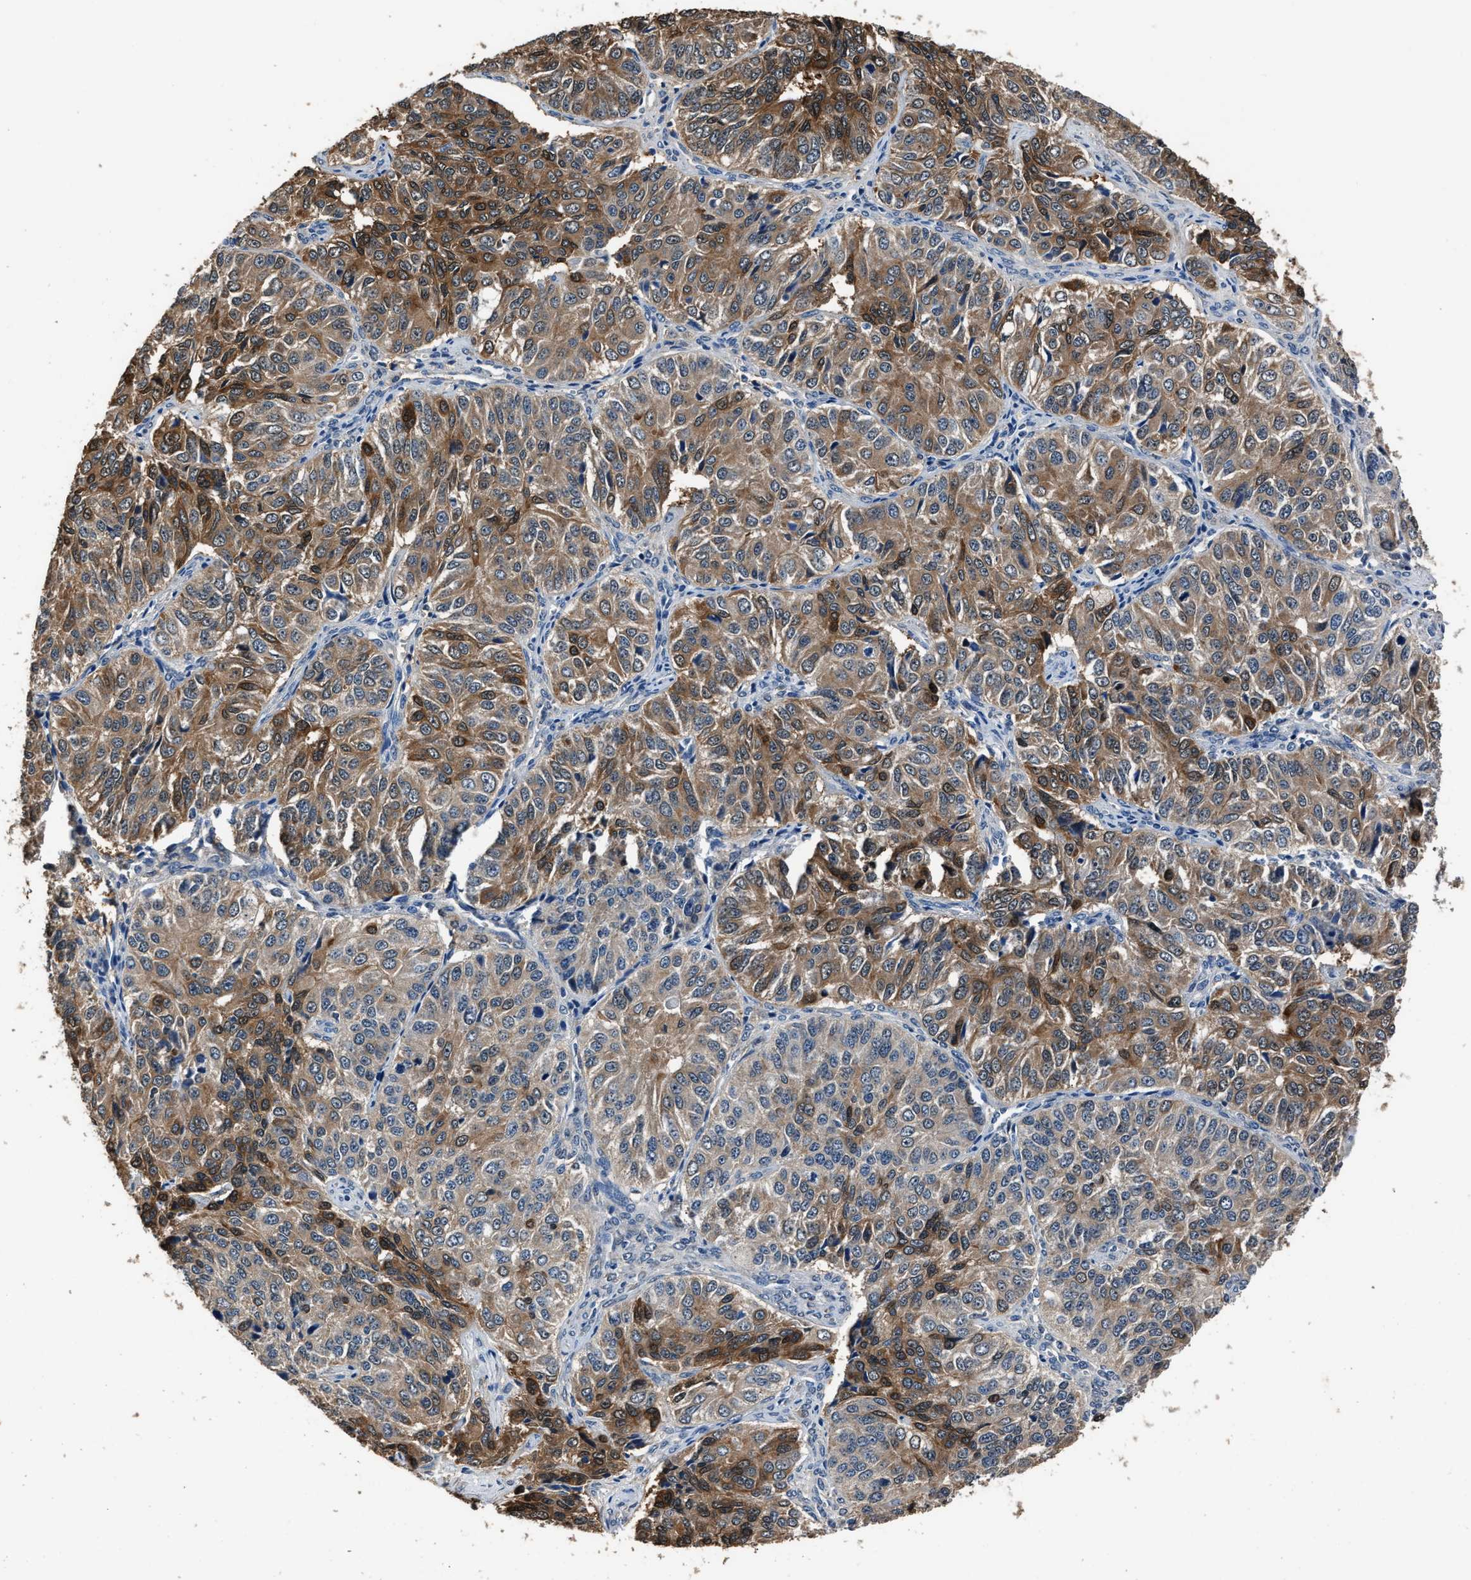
{"staining": {"intensity": "moderate", "quantity": ">75%", "location": "cytoplasmic/membranous"}, "tissue": "ovarian cancer", "cell_type": "Tumor cells", "image_type": "cancer", "snomed": [{"axis": "morphology", "description": "Carcinoma, endometroid"}, {"axis": "topography", "description": "Ovary"}], "caption": "Immunohistochemical staining of ovarian cancer exhibits medium levels of moderate cytoplasmic/membranous staining in about >75% of tumor cells. (DAB IHC with brightfield microscopy, high magnification).", "gene": "GSTP1", "patient": {"sex": "female", "age": 51}}